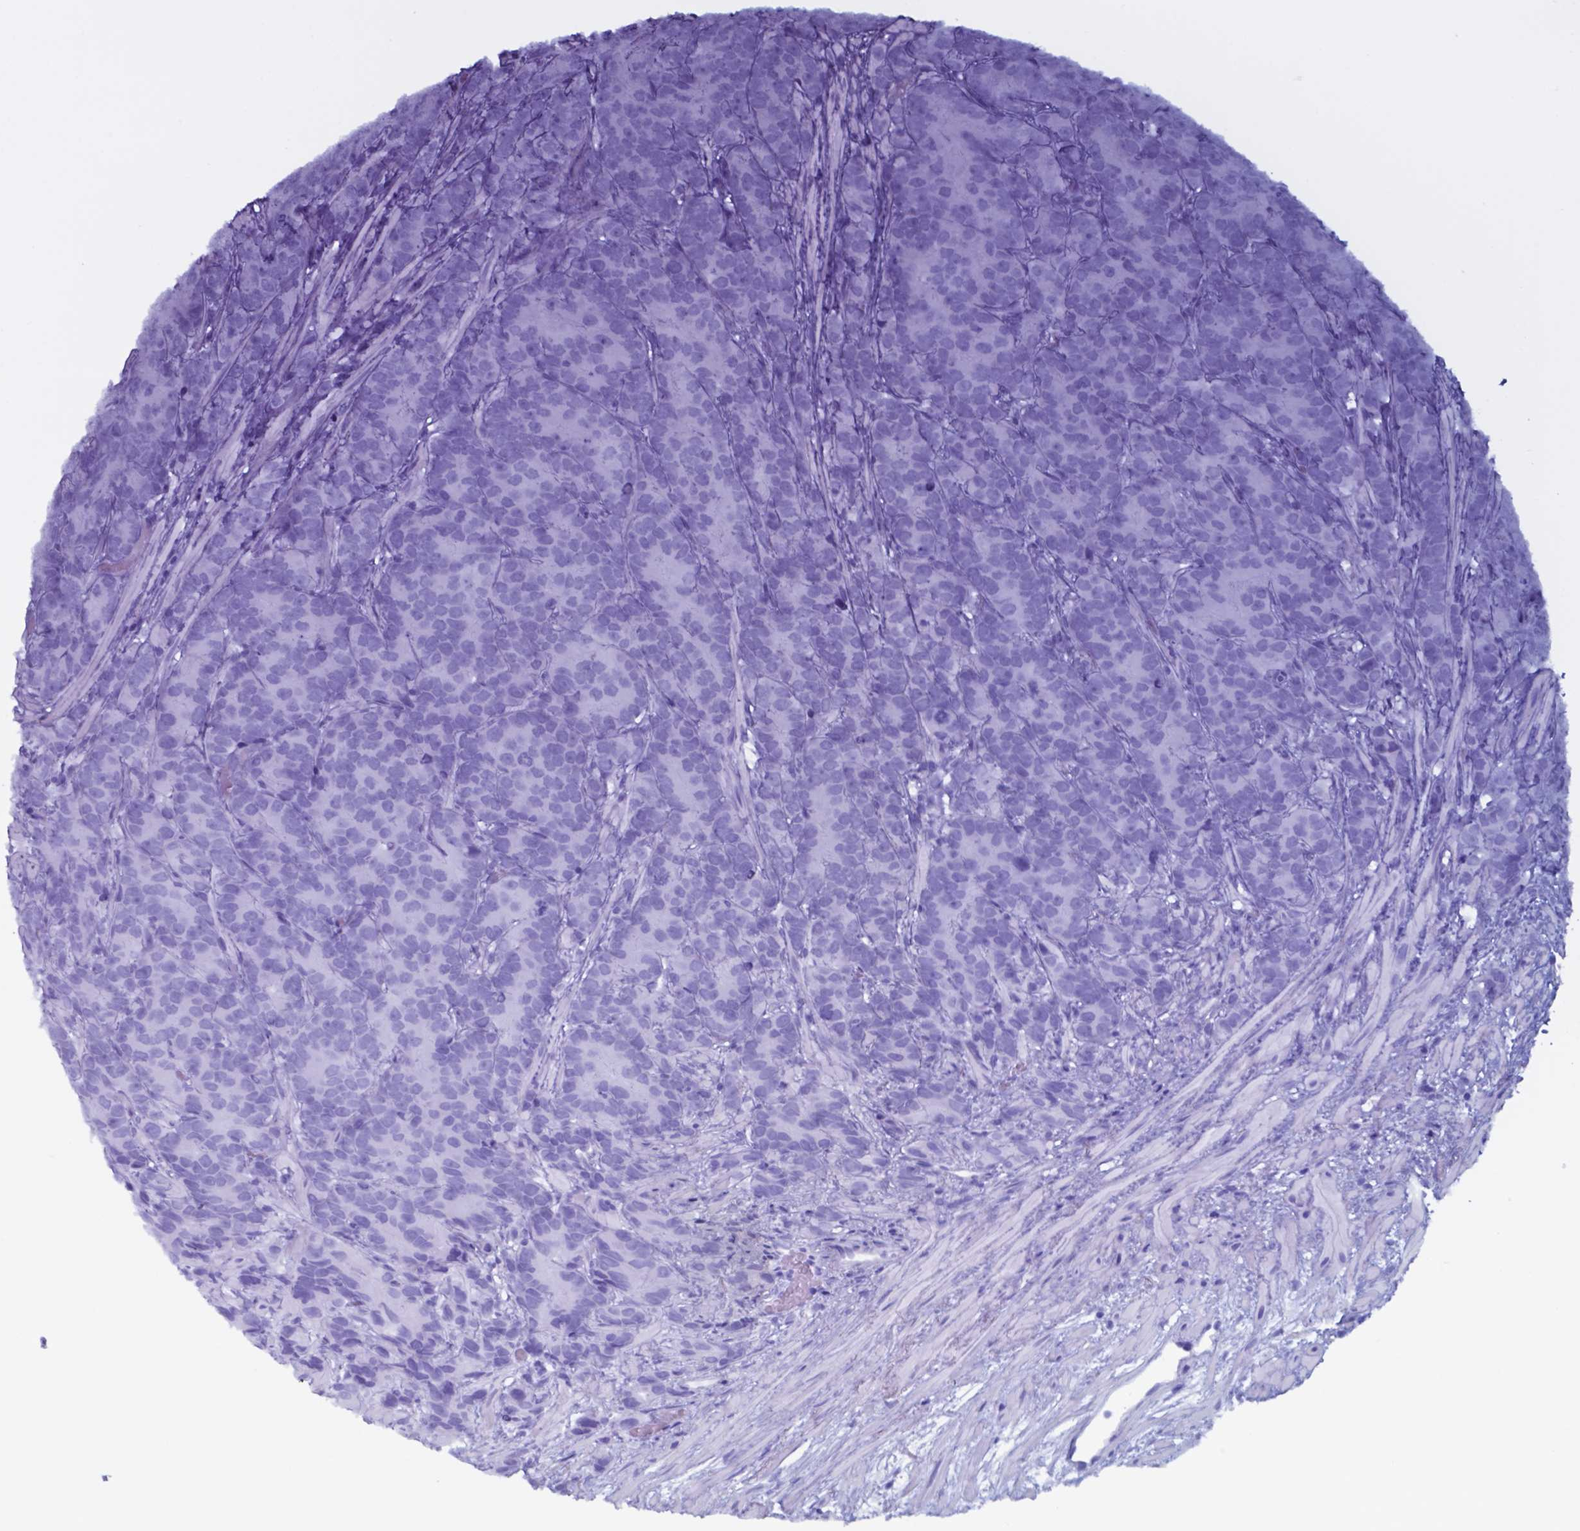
{"staining": {"intensity": "negative", "quantity": "none", "location": "none"}, "tissue": "prostate cancer", "cell_type": "Tumor cells", "image_type": "cancer", "snomed": [{"axis": "morphology", "description": "Adenocarcinoma, High grade"}, {"axis": "topography", "description": "Prostate"}], "caption": "Protein analysis of prostate cancer (adenocarcinoma (high-grade)) displays no significant expression in tumor cells. (DAB (3,3'-diaminobenzidine) immunohistochemistry with hematoxylin counter stain).", "gene": "UBA1", "patient": {"sex": "male", "age": 90}}